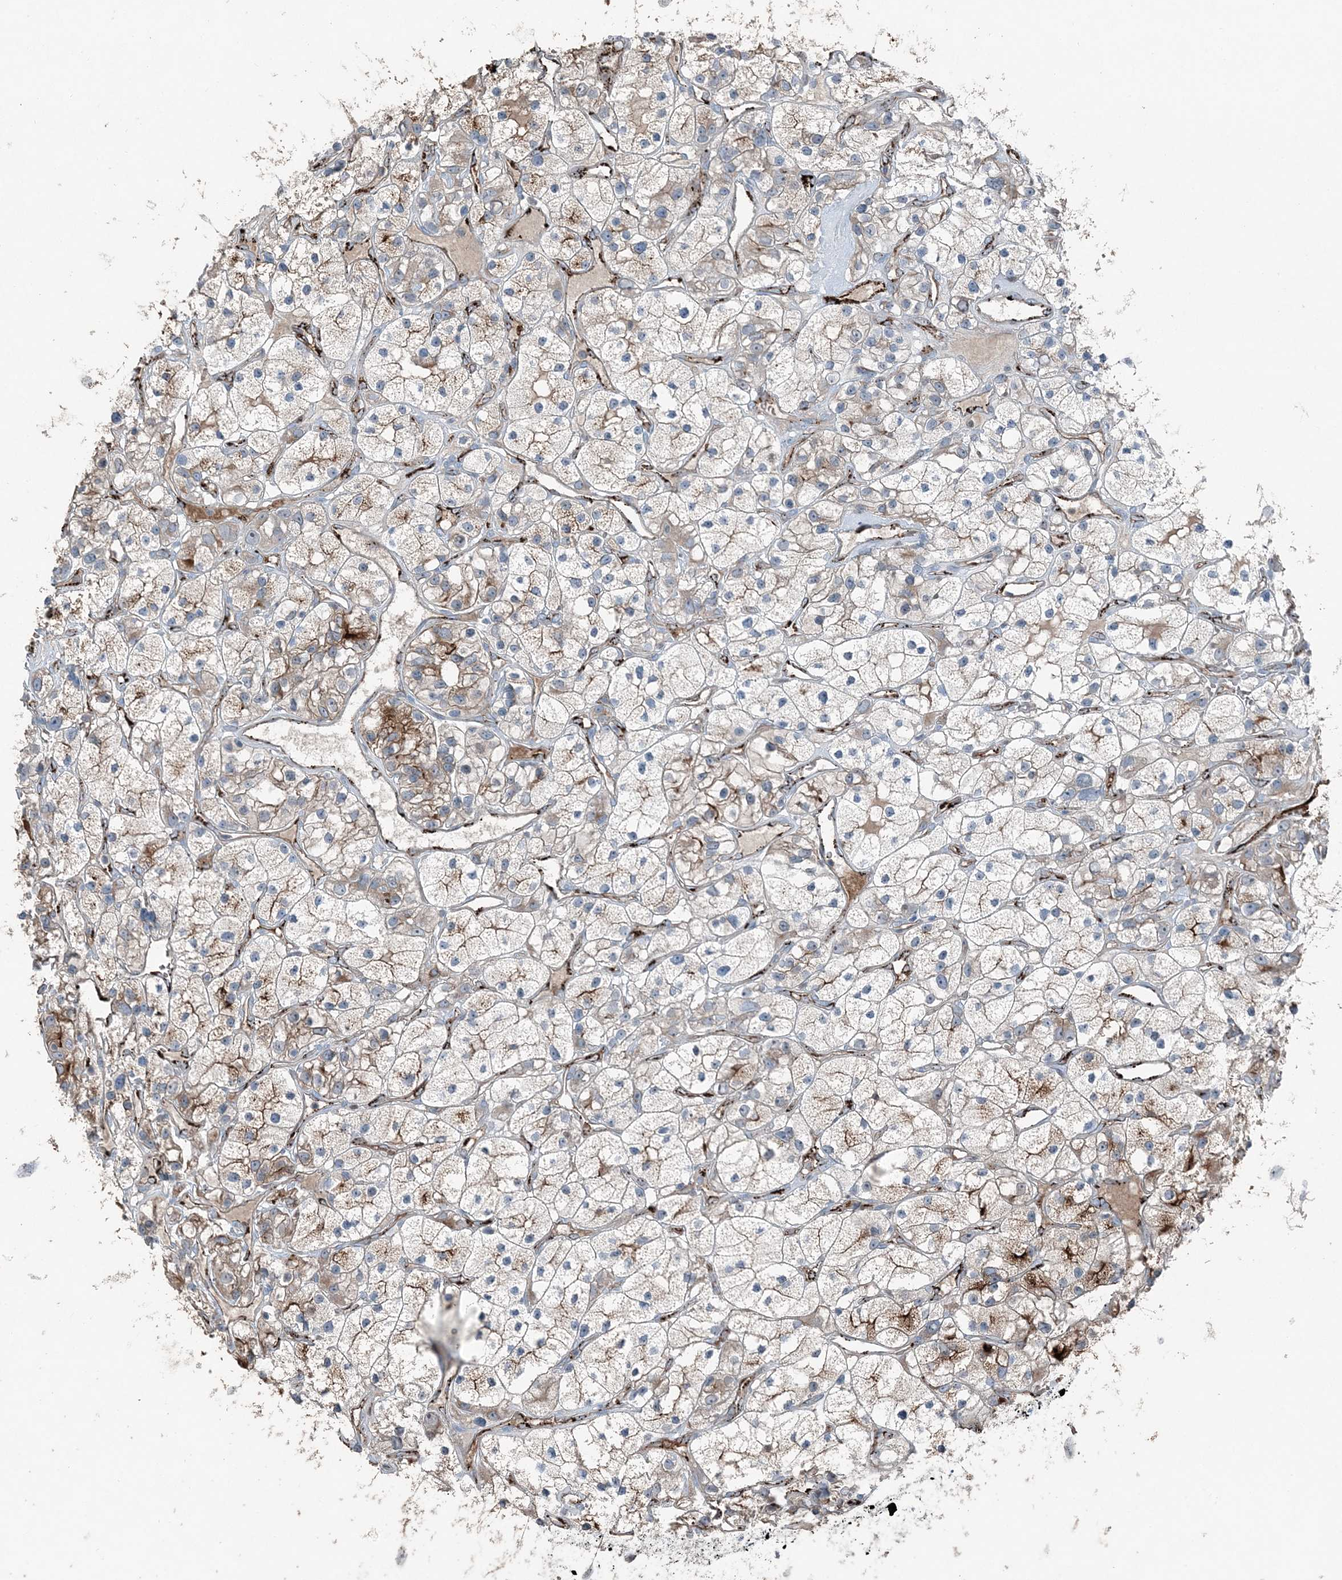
{"staining": {"intensity": "moderate", "quantity": "<25%", "location": "cytoplasmic/membranous"}, "tissue": "renal cancer", "cell_type": "Tumor cells", "image_type": "cancer", "snomed": [{"axis": "morphology", "description": "Adenocarcinoma, NOS"}, {"axis": "topography", "description": "Kidney"}], "caption": "Adenocarcinoma (renal) stained for a protein shows moderate cytoplasmic/membranous positivity in tumor cells.", "gene": "ELOVL7", "patient": {"sex": "female", "age": 57}}